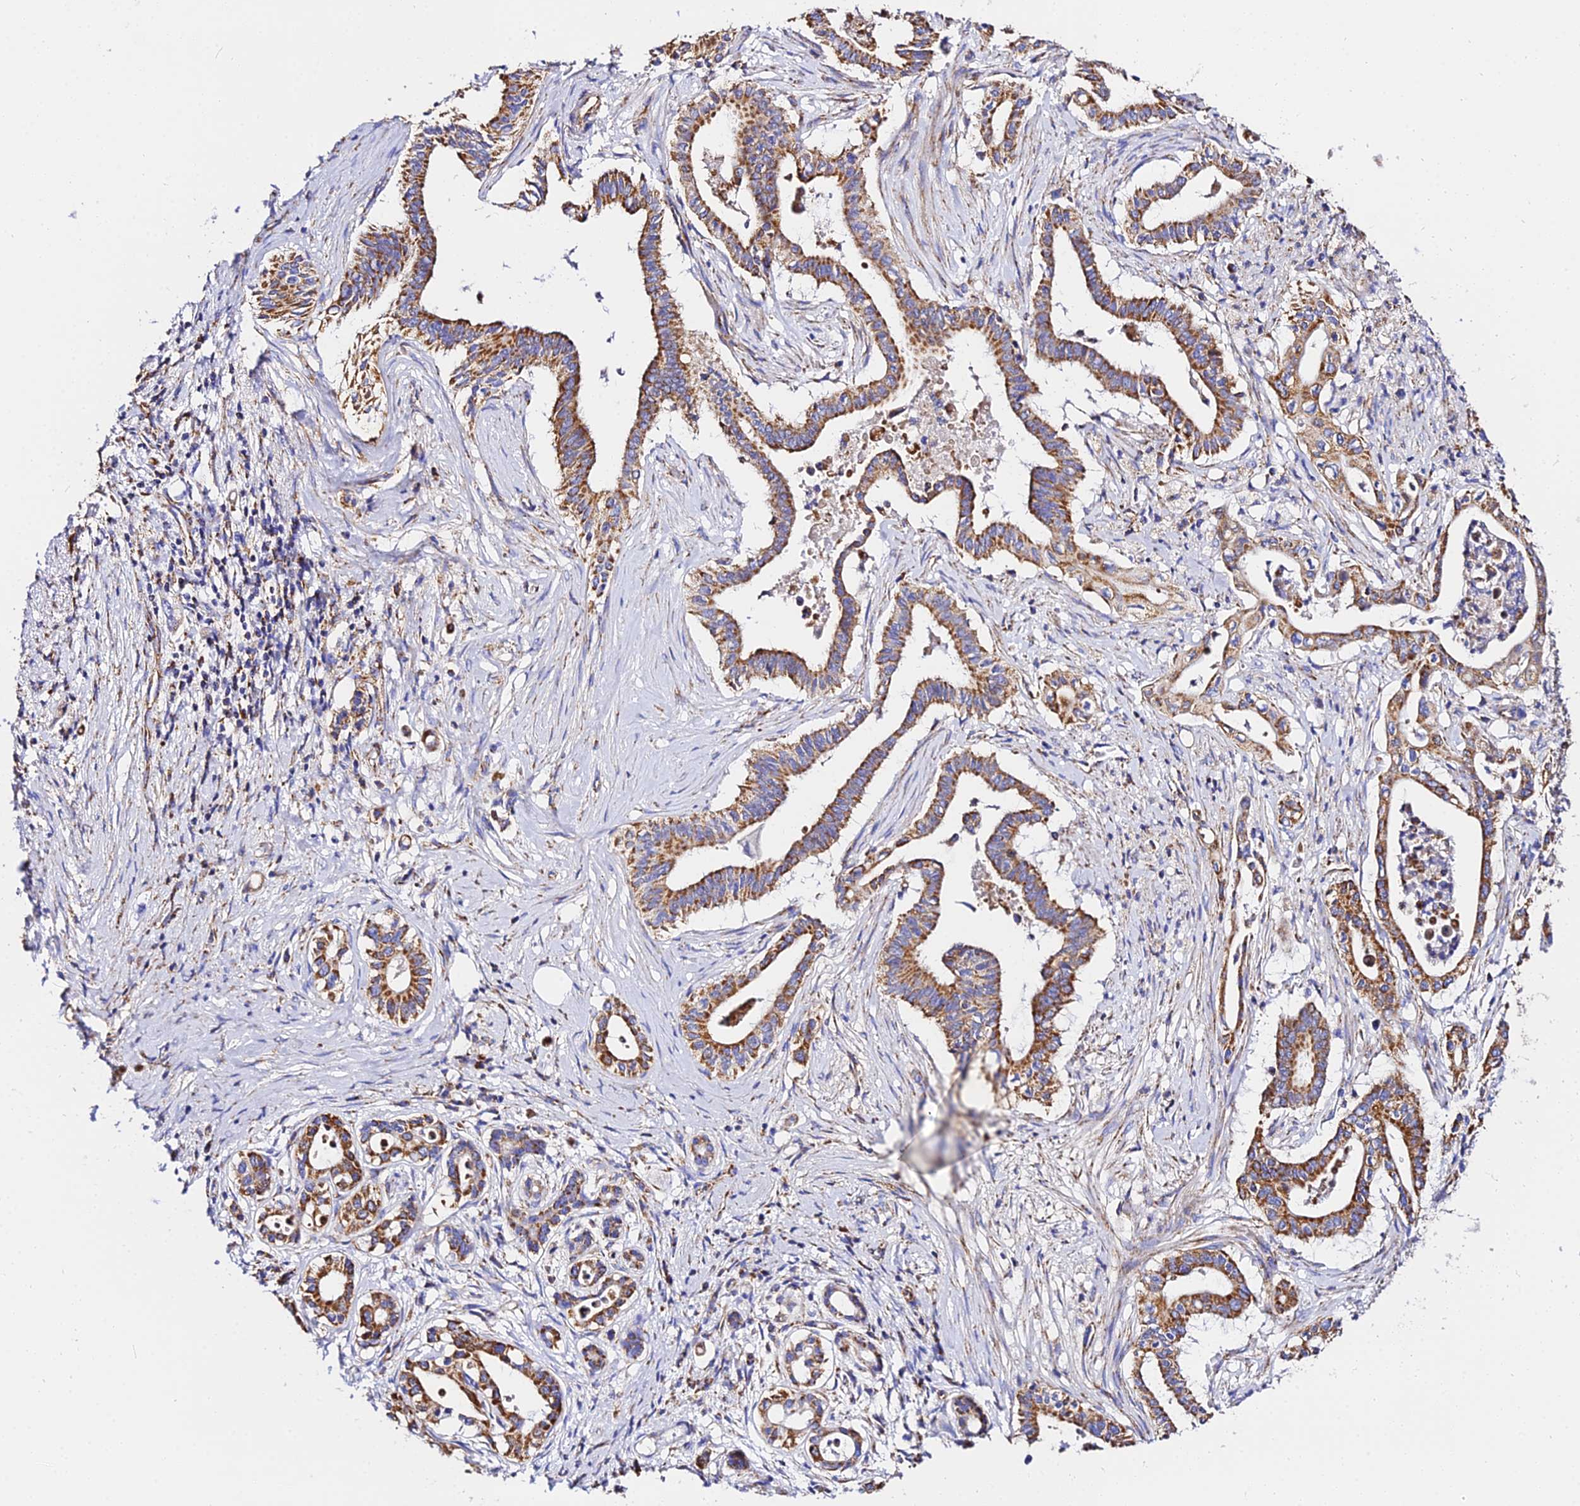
{"staining": {"intensity": "strong", "quantity": ">75%", "location": "cytoplasmic/membranous"}, "tissue": "pancreatic cancer", "cell_type": "Tumor cells", "image_type": "cancer", "snomed": [{"axis": "morphology", "description": "Adenocarcinoma, NOS"}, {"axis": "topography", "description": "Pancreas"}], "caption": "IHC image of adenocarcinoma (pancreatic) stained for a protein (brown), which exhibits high levels of strong cytoplasmic/membranous positivity in about >75% of tumor cells.", "gene": "ZNF573", "patient": {"sex": "female", "age": 77}}